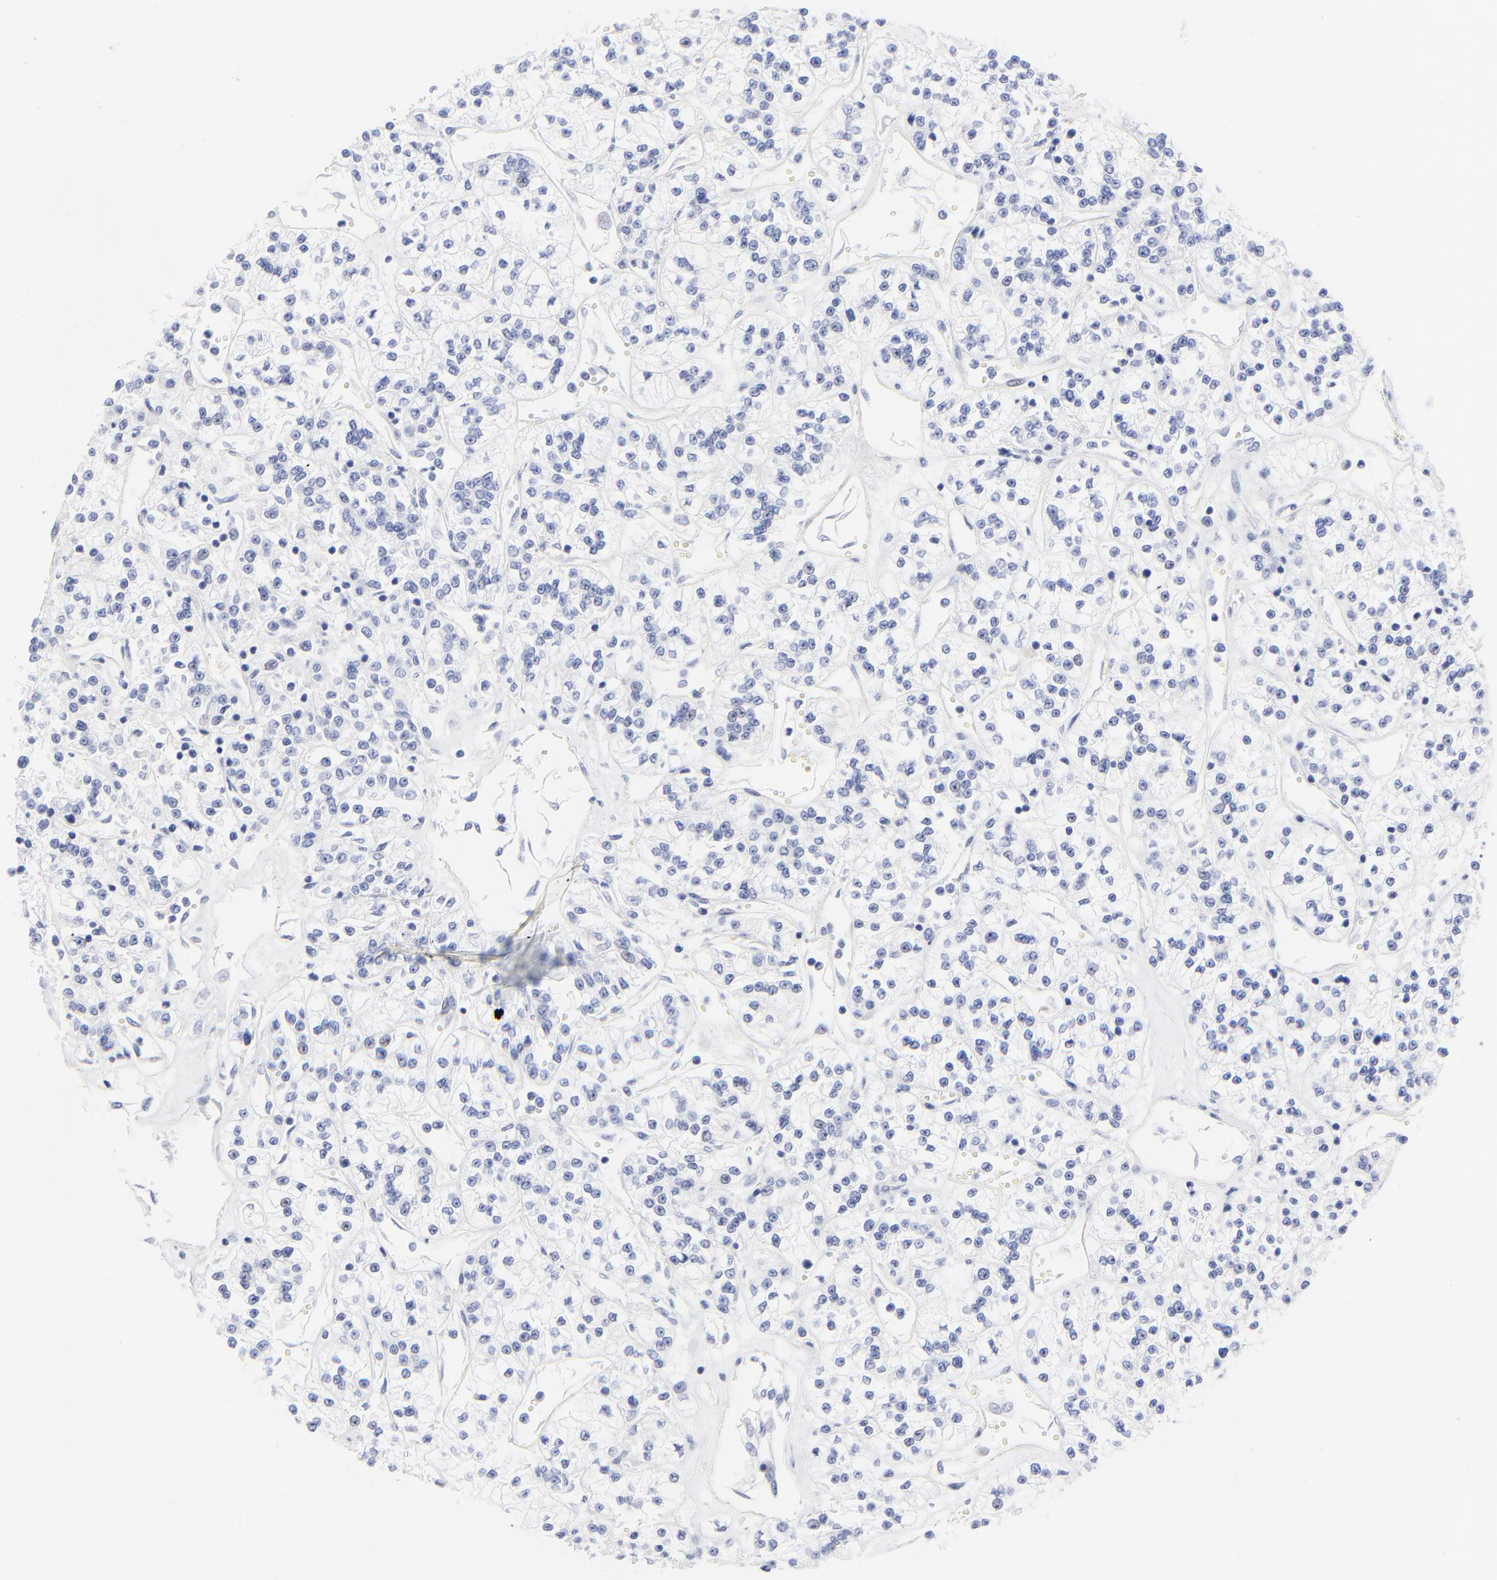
{"staining": {"intensity": "negative", "quantity": "none", "location": "none"}, "tissue": "renal cancer", "cell_type": "Tumor cells", "image_type": "cancer", "snomed": [{"axis": "morphology", "description": "Adenocarcinoma, NOS"}, {"axis": "topography", "description": "Kidney"}], "caption": "Adenocarcinoma (renal) was stained to show a protein in brown. There is no significant expression in tumor cells.", "gene": "PSD3", "patient": {"sex": "female", "age": 76}}